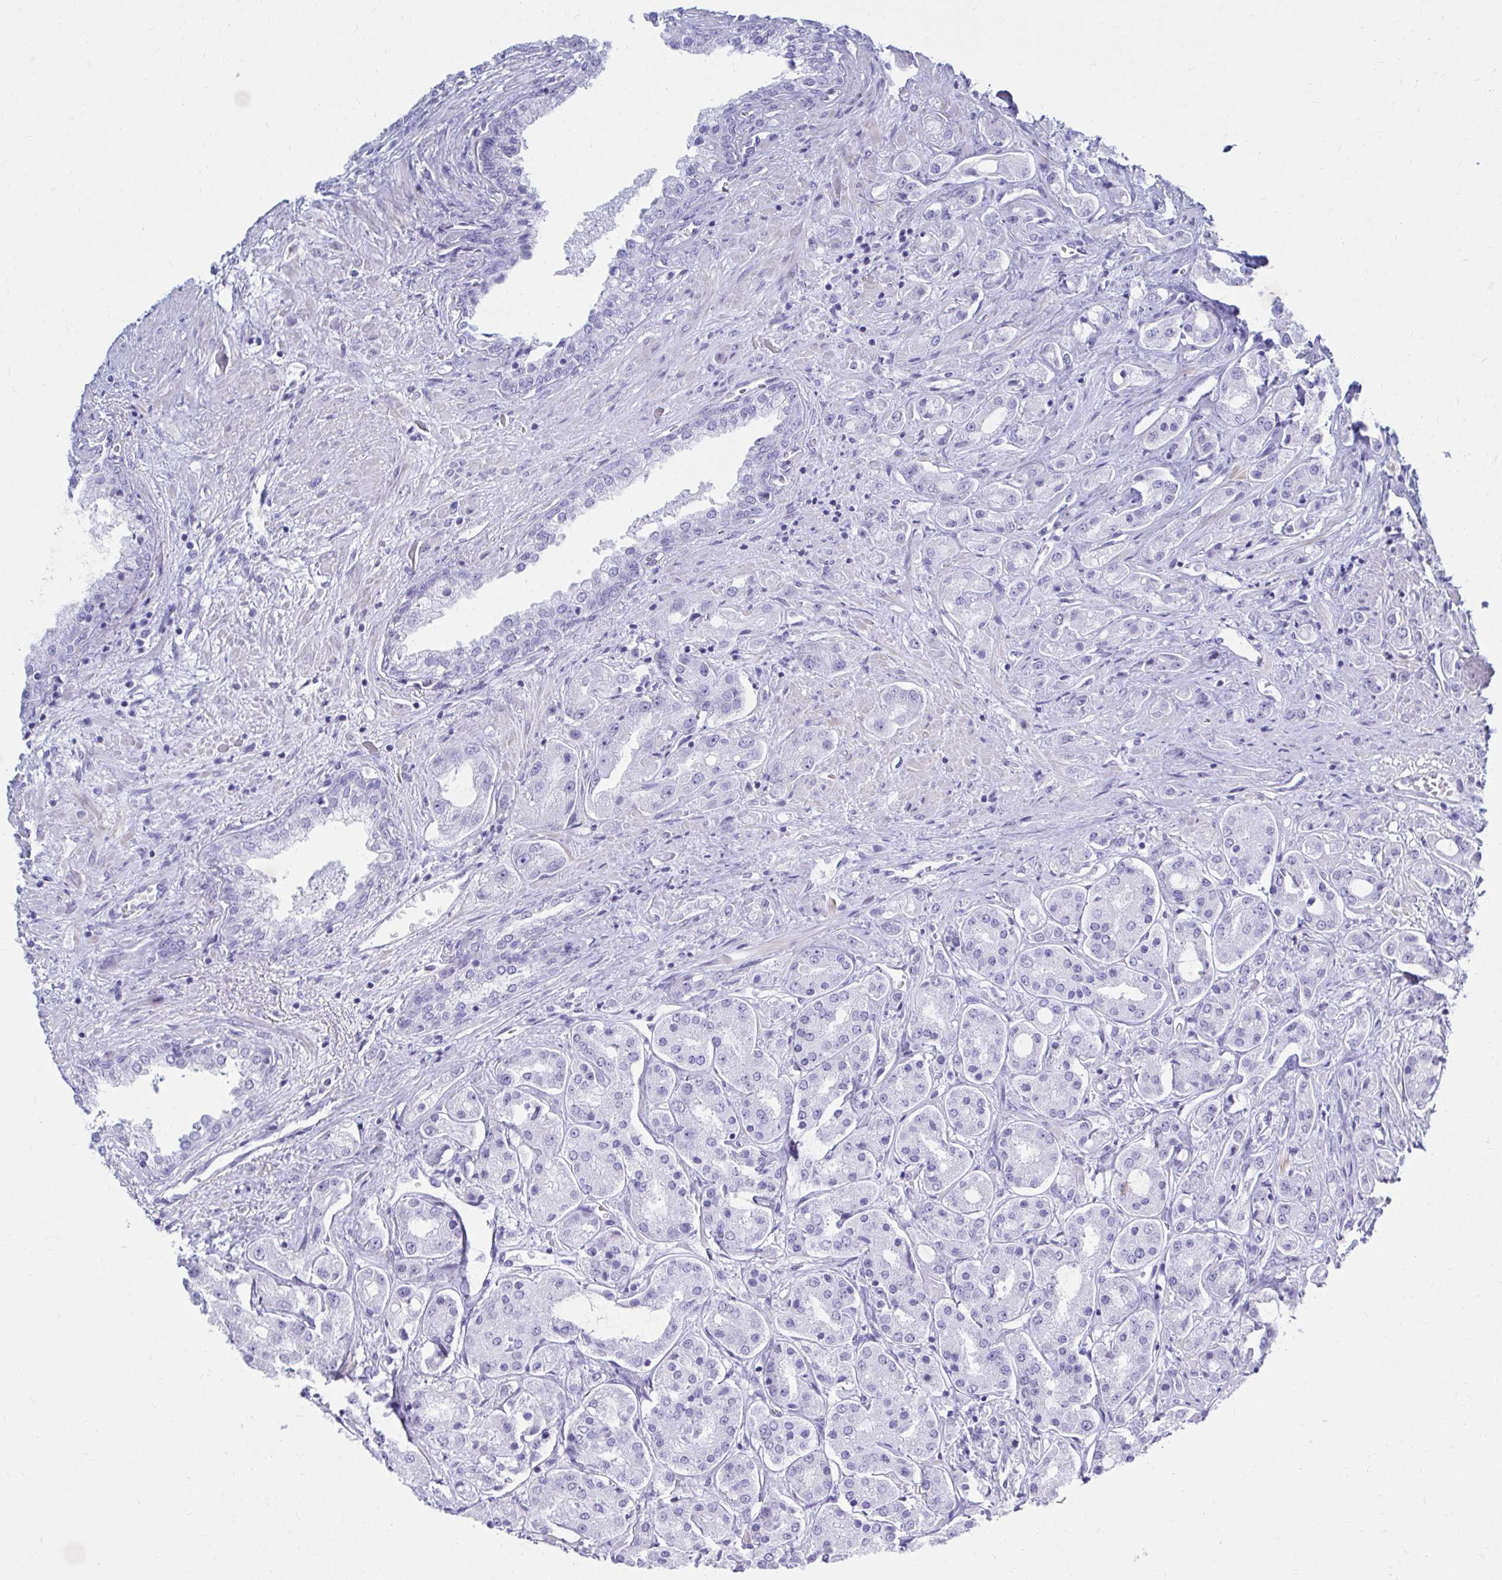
{"staining": {"intensity": "negative", "quantity": "none", "location": "none"}, "tissue": "prostate cancer", "cell_type": "Tumor cells", "image_type": "cancer", "snomed": [{"axis": "morphology", "description": "Adenocarcinoma, High grade"}, {"axis": "topography", "description": "Prostate"}], "caption": "Immunohistochemistry (IHC) of adenocarcinoma (high-grade) (prostate) demonstrates no expression in tumor cells. (Stains: DAB (3,3'-diaminobenzidine) IHC with hematoxylin counter stain, Microscopy: brightfield microscopy at high magnification).", "gene": "ATP4B", "patient": {"sex": "male", "age": 67}}